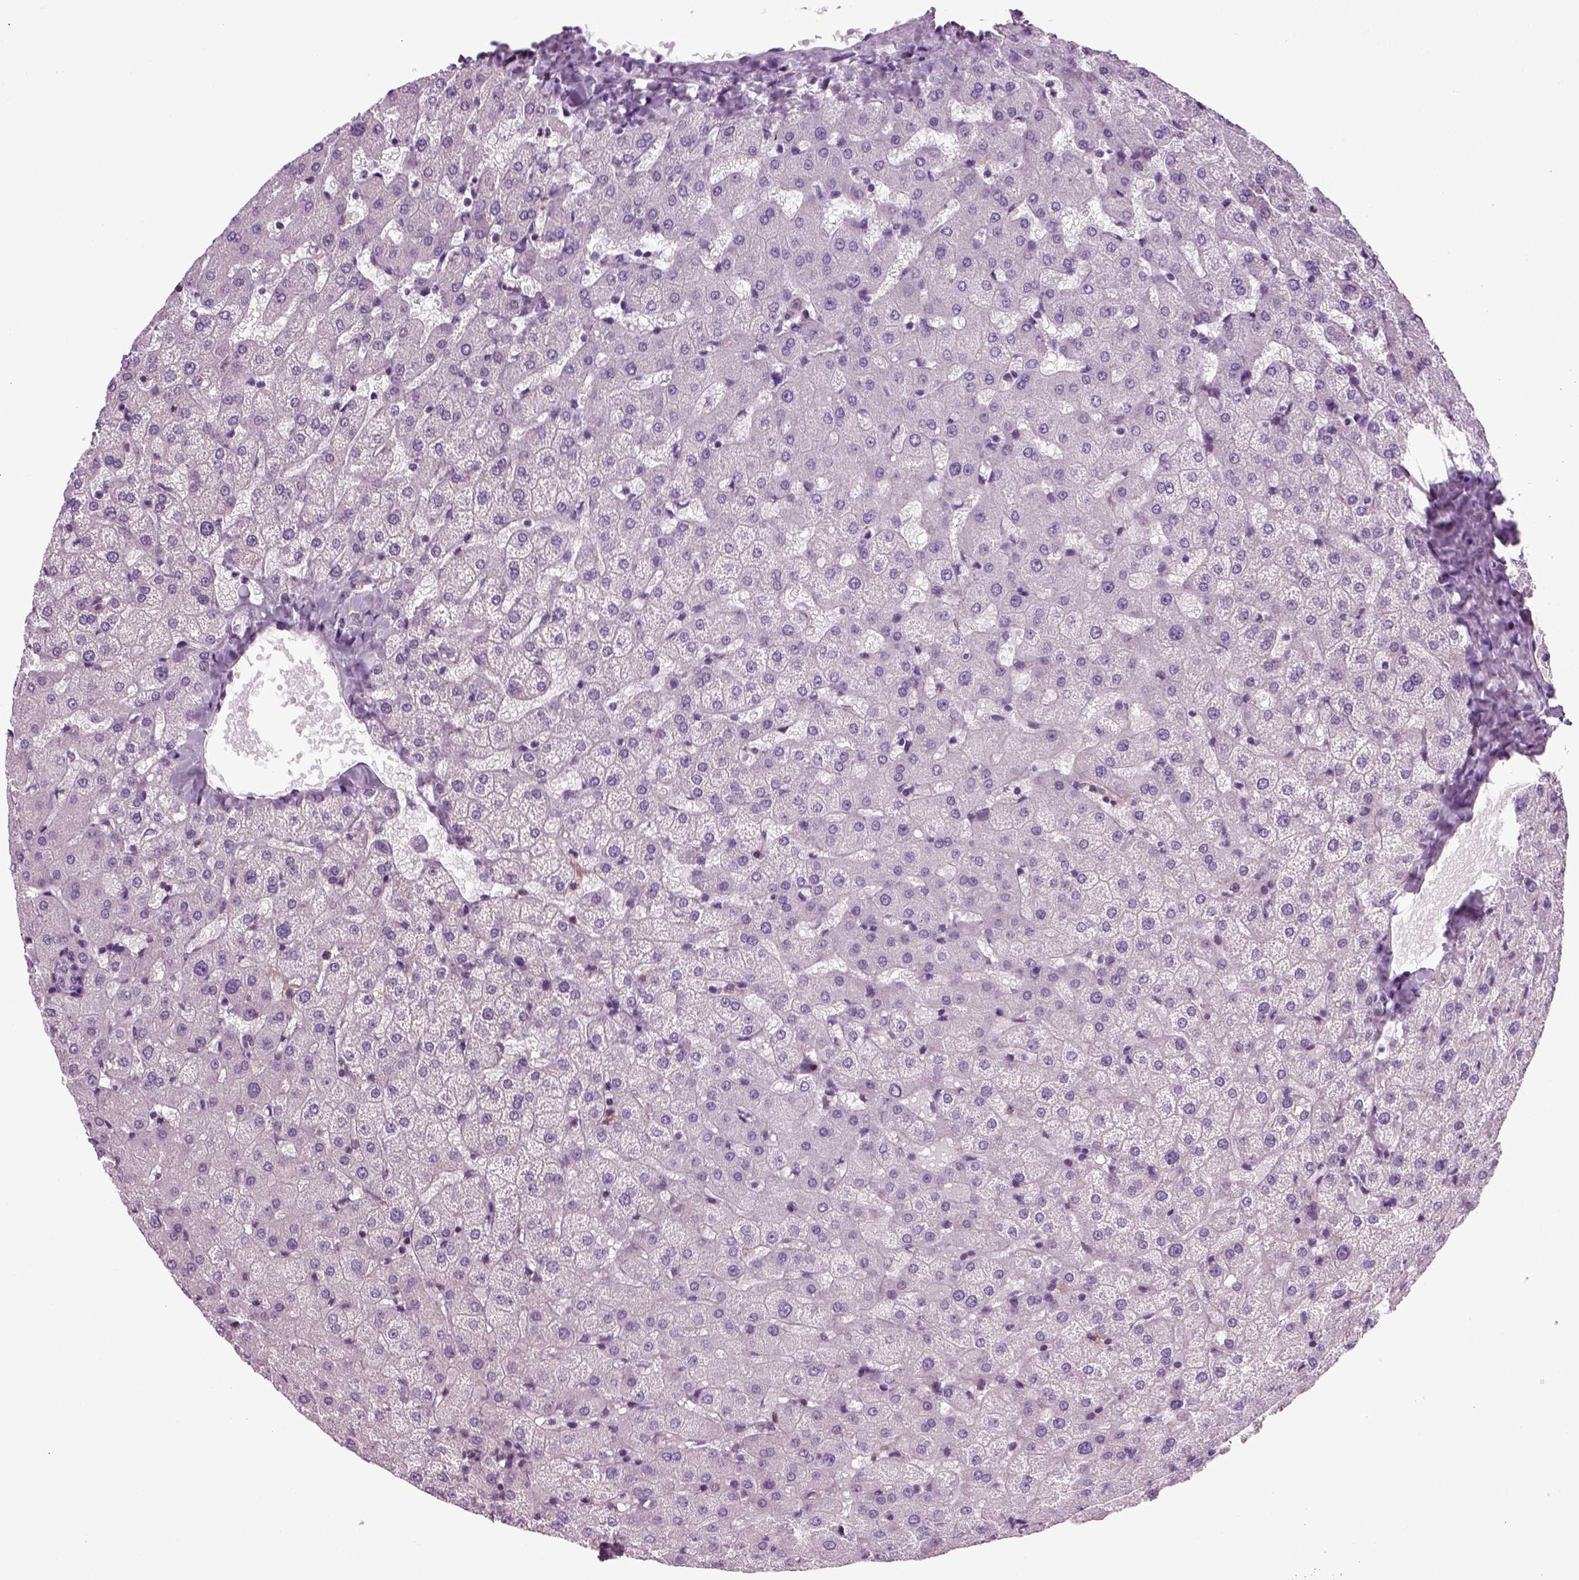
{"staining": {"intensity": "negative", "quantity": "none", "location": "none"}, "tissue": "liver", "cell_type": "Cholangiocytes", "image_type": "normal", "snomed": [{"axis": "morphology", "description": "Normal tissue, NOS"}, {"axis": "topography", "description": "Liver"}], "caption": "Human liver stained for a protein using immunohistochemistry (IHC) exhibits no staining in cholangiocytes.", "gene": "ARID3A", "patient": {"sex": "female", "age": 50}}